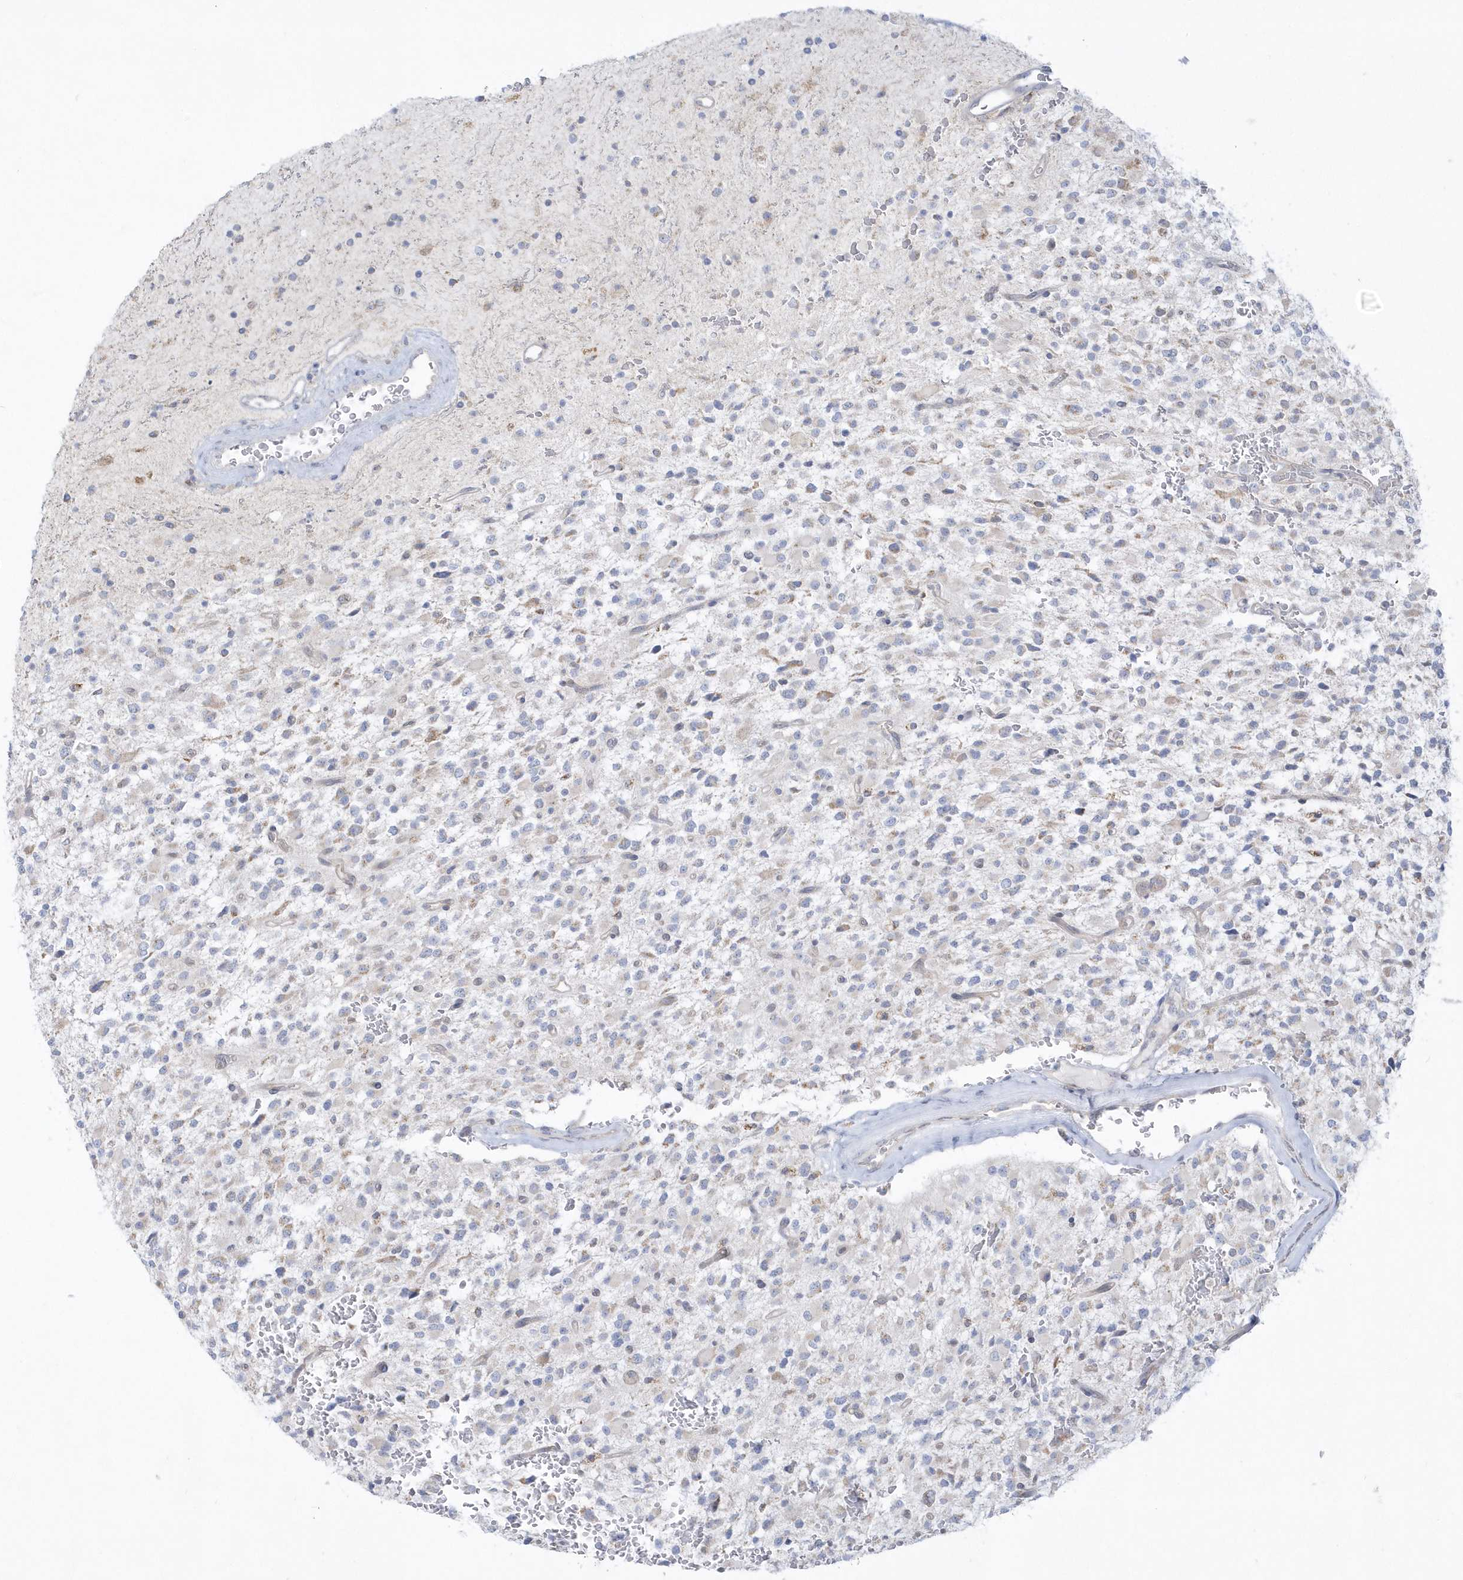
{"staining": {"intensity": "weak", "quantity": "<25%", "location": "cytoplasmic/membranous"}, "tissue": "glioma", "cell_type": "Tumor cells", "image_type": "cancer", "snomed": [{"axis": "morphology", "description": "Glioma, malignant, High grade"}, {"axis": "topography", "description": "Brain"}], "caption": "Tumor cells are negative for brown protein staining in malignant glioma (high-grade).", "gene": "PCBD1", "patient": {"sex": "male", "age": 34}}